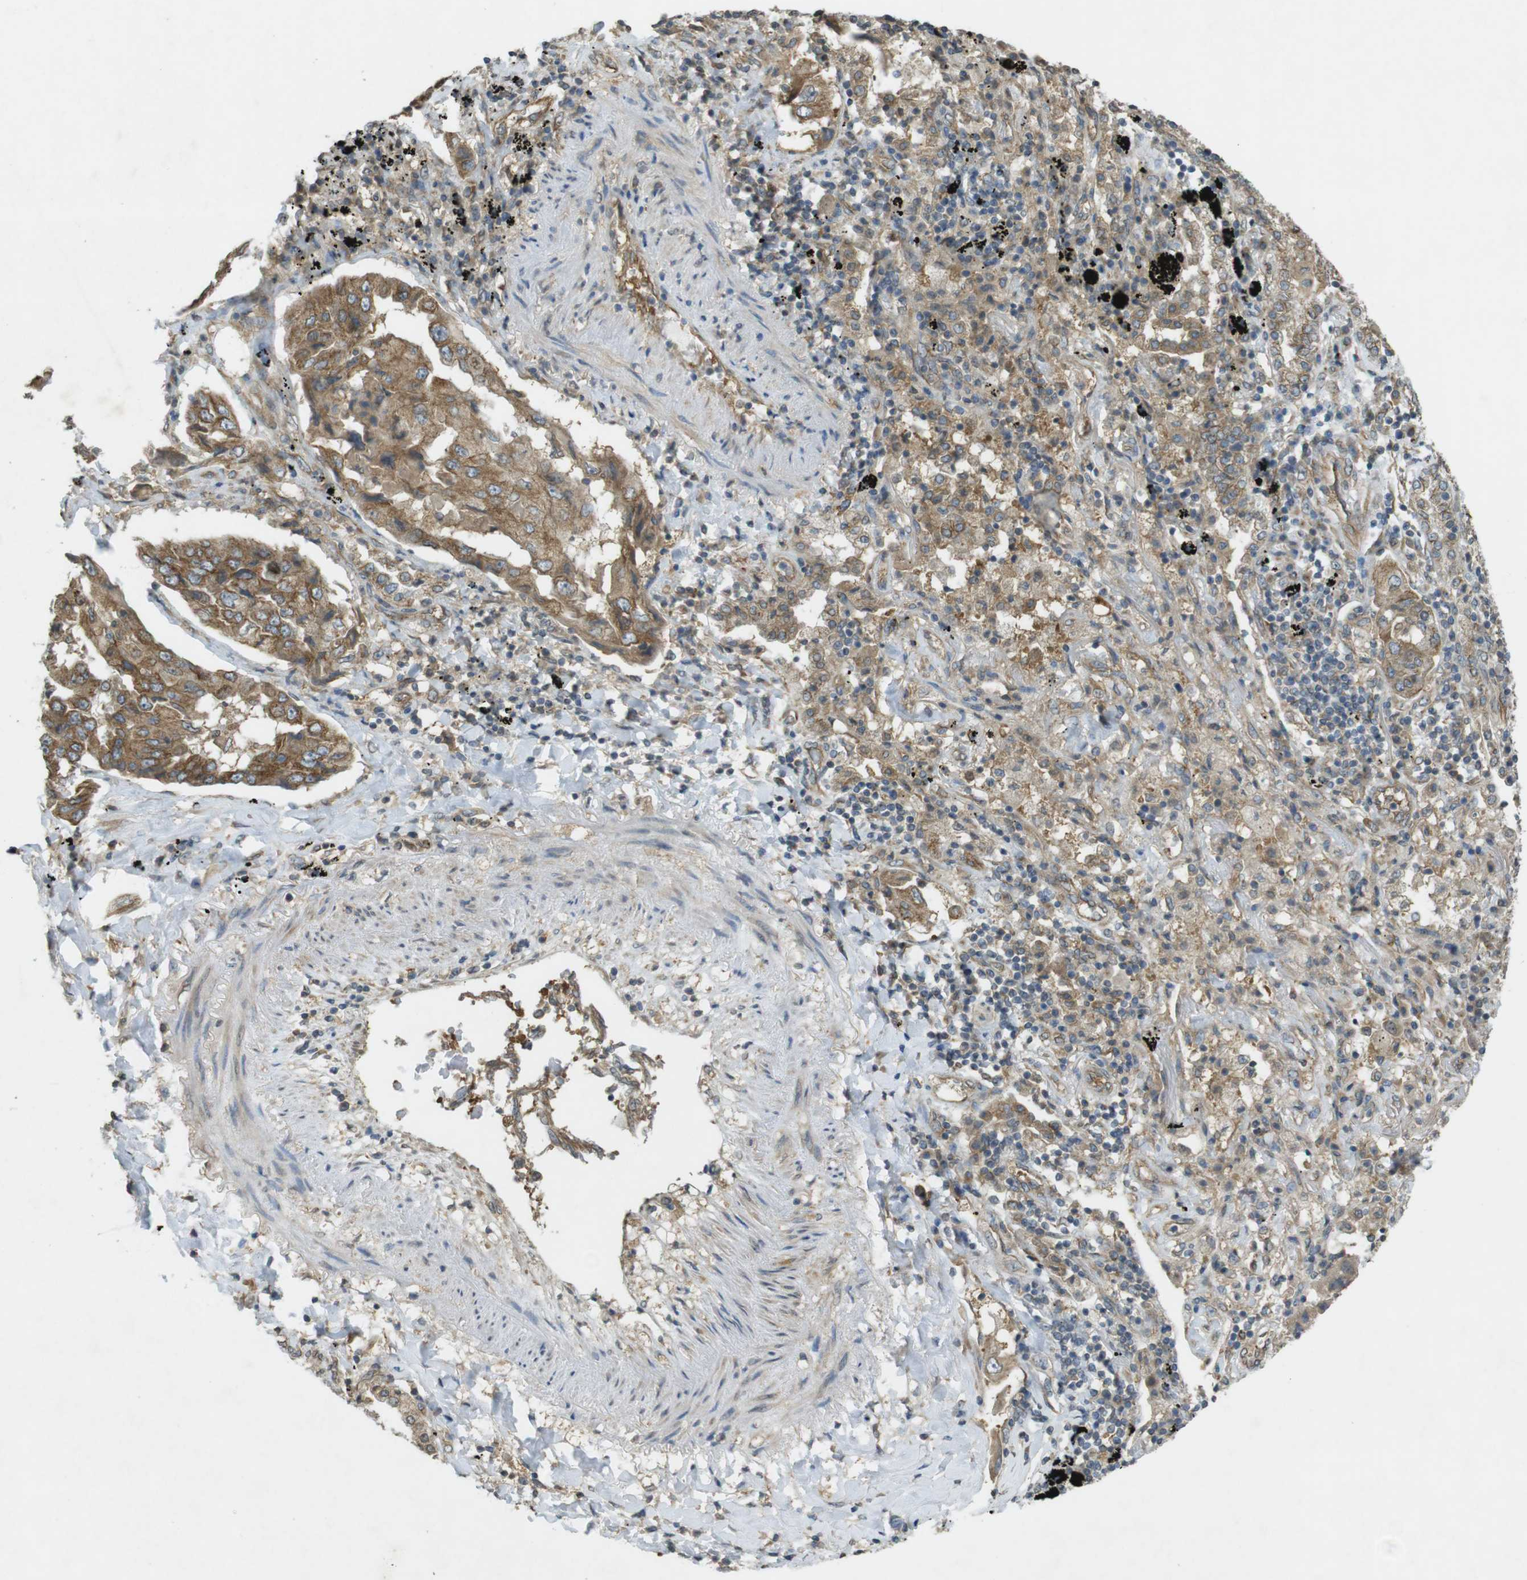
{"staining": {"intensity": "moderate", "quantity": ">75%", "location": "cytoplasmic/membranous"}, "tissue": "lung cancer", "cell_type": "Tumor cells", "image_type": "cancer", "snomed": [{"axis": "morphology", "description": "Adenocarcinoma, NOS"}, {"axis": "topography", "description": "Lung"}], "caption": "The immunohistochemical stain highlights moderate cytoplasmic/membranous staining in tumor cells of lung cancer (adenocarcinoma) tissue.", "gene": "KIF5B", "patient": {"sex": "female", "age": 65}}